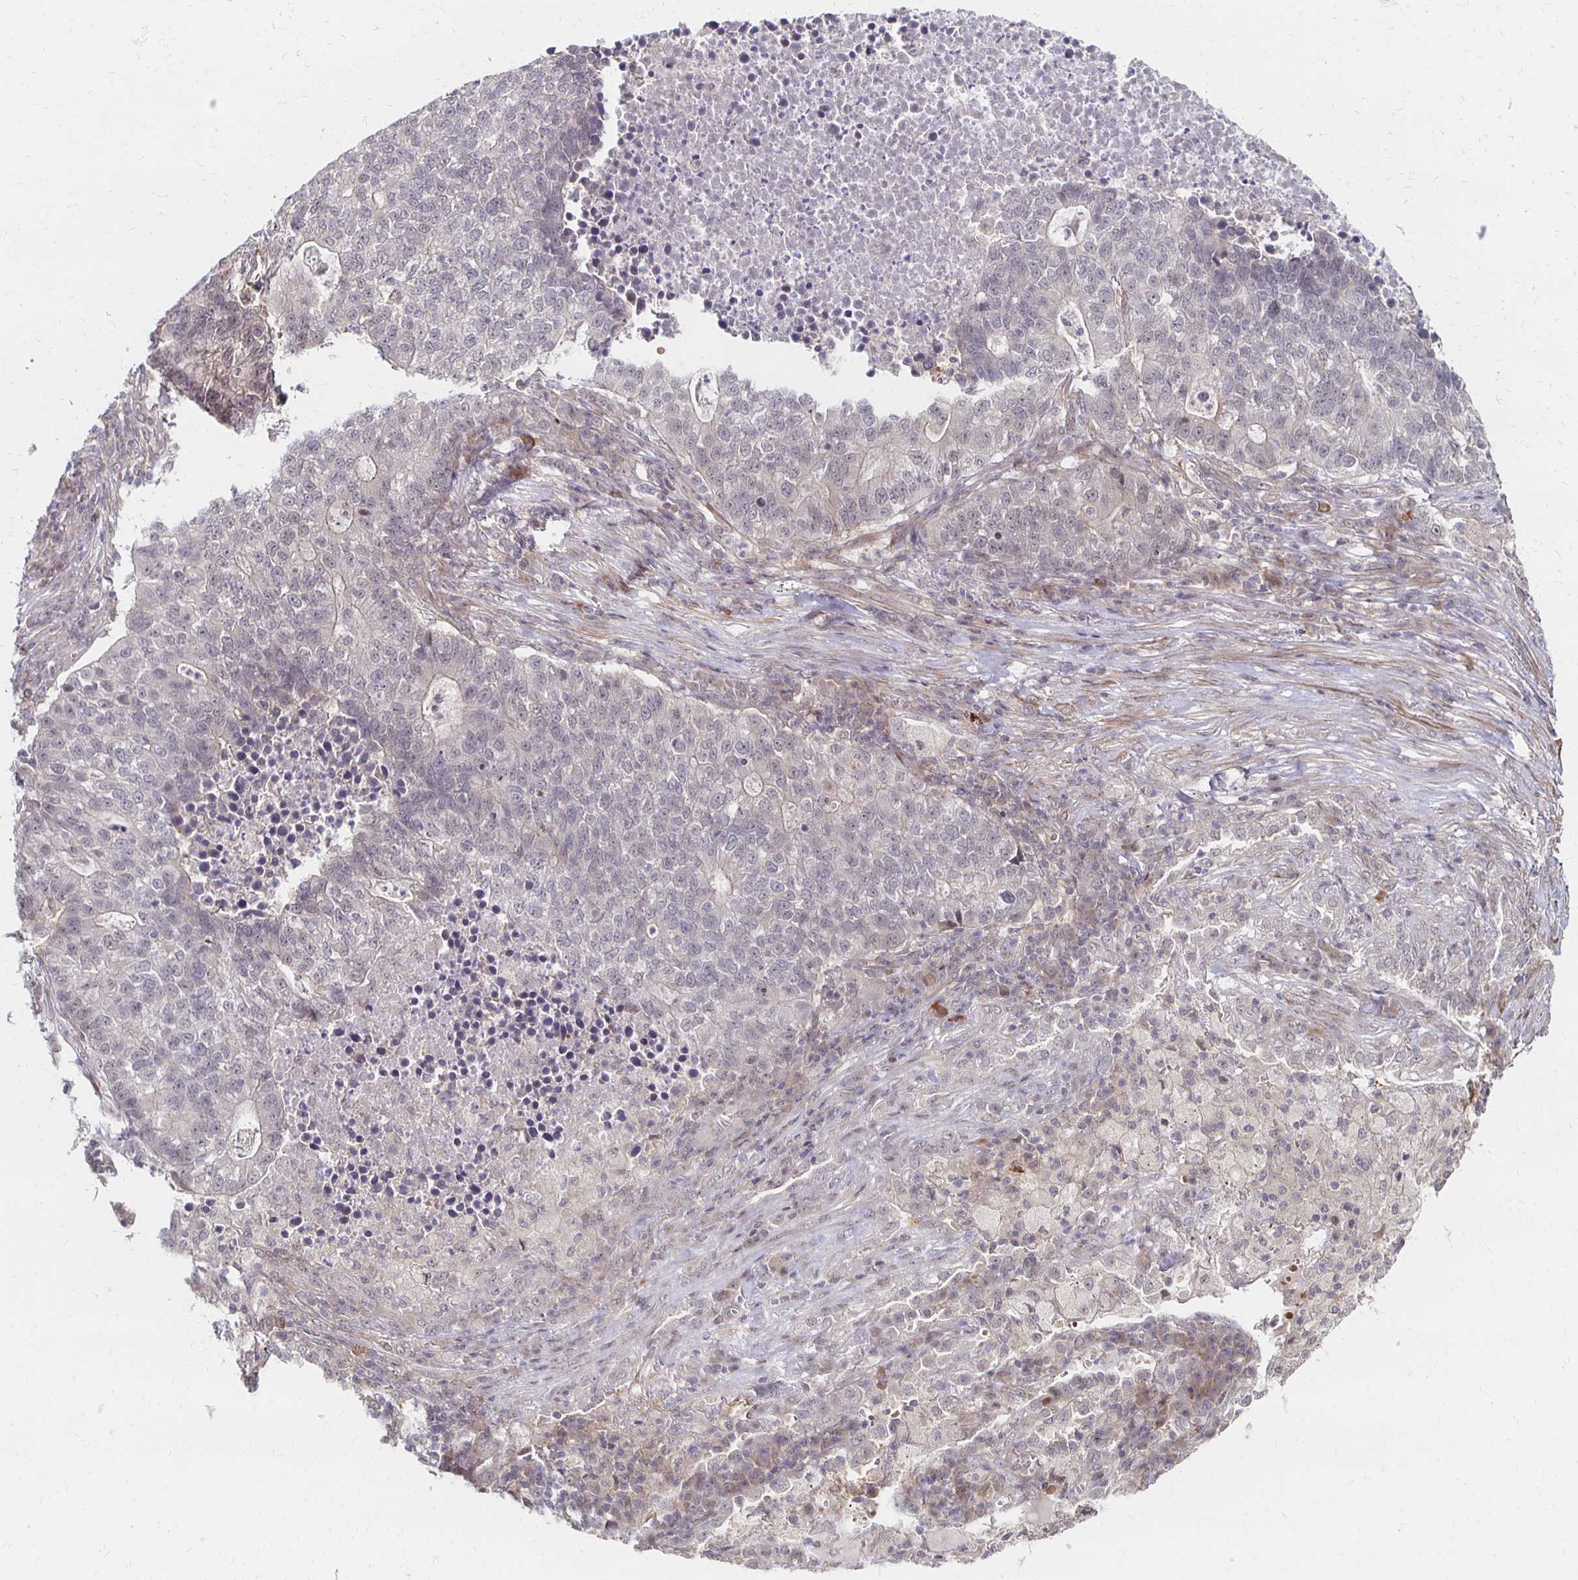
{"staining": {"intensity": "negative", "quantity": "none", "location": "none"}, "tissue": "lung cancer", "cell_type": "Tumor cells", "image_type": "cancer", "snomed": [{"axis": "morphology", "description": "Adenocarcinoma, NOS"}, {"axis": "topography", "description": "Lung"}], "caption": "Immunohistochemistry (IHC) micrograph of human lung adenocarcinoma stained for a protein (brown), which reveals no staining in tumor cells.", "gene": "PRKCB", "patient": {"sex": "male", "age": 57}}